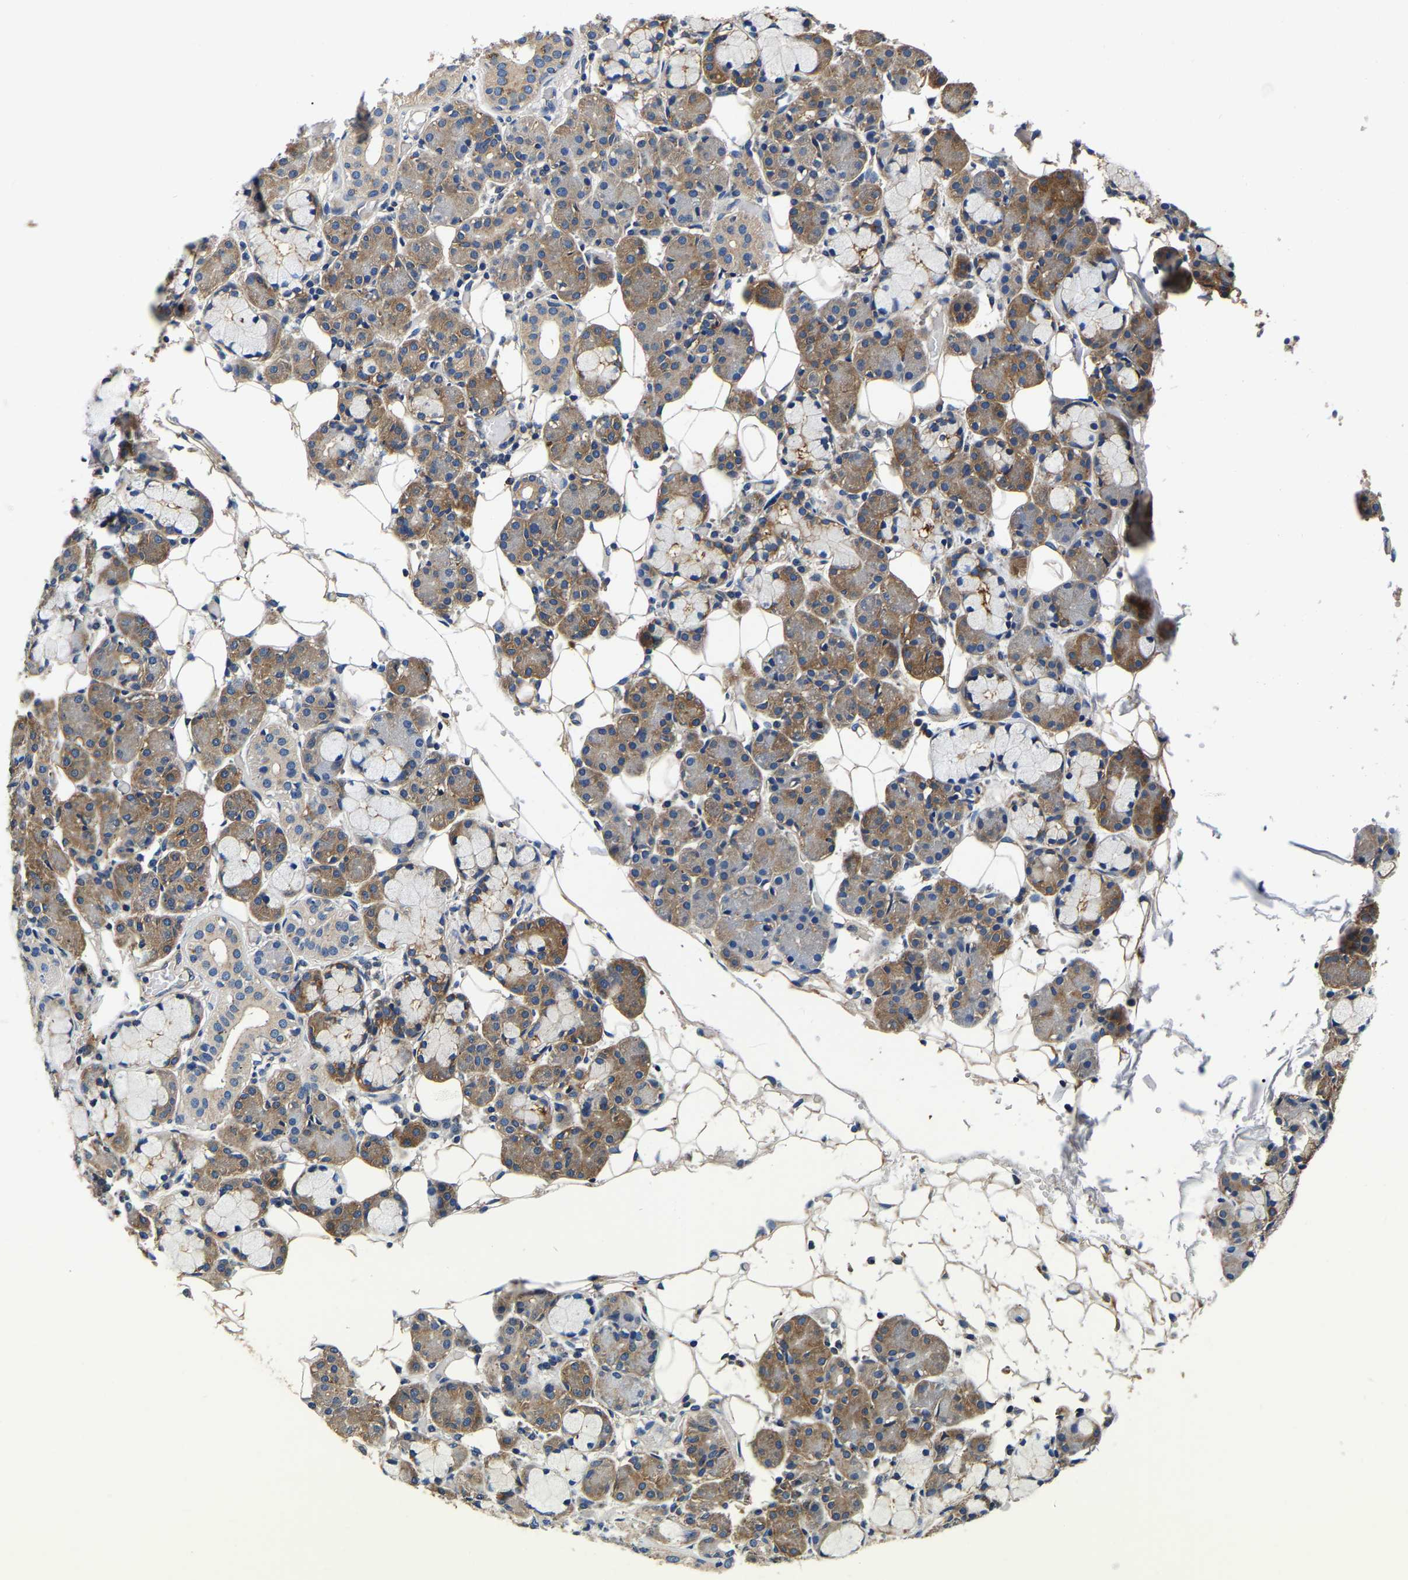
{"staining": {"intensity": "moderate", "quantity": "25%-75%", "location": "cytoplasmic/membranous"}, "tissue": "salivary gland", "cell_type": "Glandular cells", "image_type": "normal", "snomed": [{"axis": "morphology", "description": "Normal tissue, NOS"}, {"axis": "topography", "description": "Salivary gland"}], "caption": "Immunohistochemistry (IHC) of normal human salivary gland reveals medium levels of moderate cytoplasmic/membranous staining in approximately 25%-75% of glandular cells.", "gene": "SH3GLB1", "patient": {"sex": "male", "age": 63}}